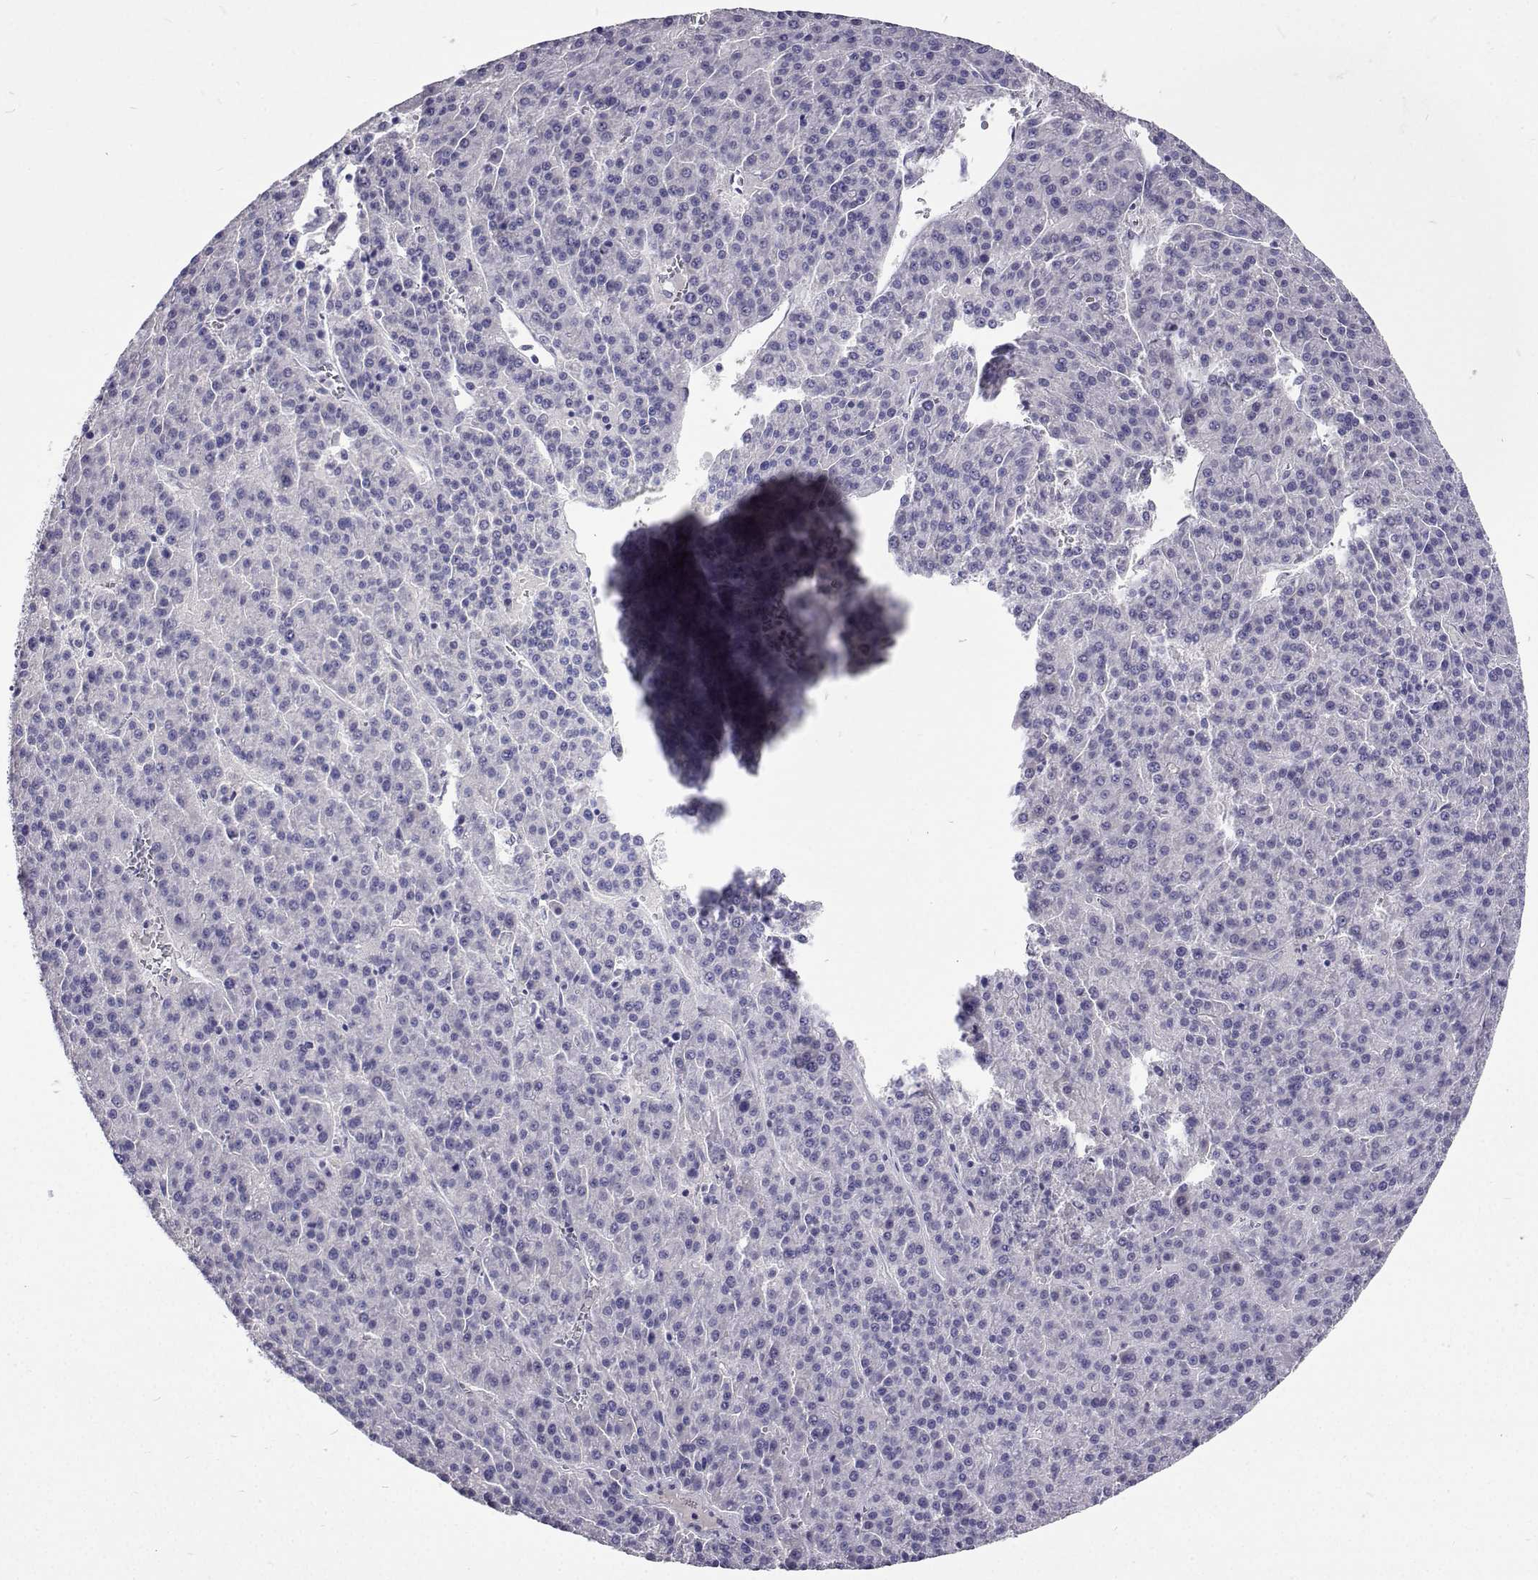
{"staining": {"intensity": "negative", "quantity": "none", "location": "none"}, "tissue": "liver cancer", "cell_type": "Tumor cells", "image_type": "cancer", "snomed": [{"axis": "morphology", "description": "Carcinoma, Hepatocellular, NOS"}, {"axis": "topography", "description": "Liver"}], "caption": "High magnification brightfield microscopy of liver hepatocellular carcinoma stained with DAB (brown) and counterstained with hematoxylin (blue): tumor cells show no significant staining.", "gene": "CFAP44", "patient": {"sex": "female", "age": 58}}